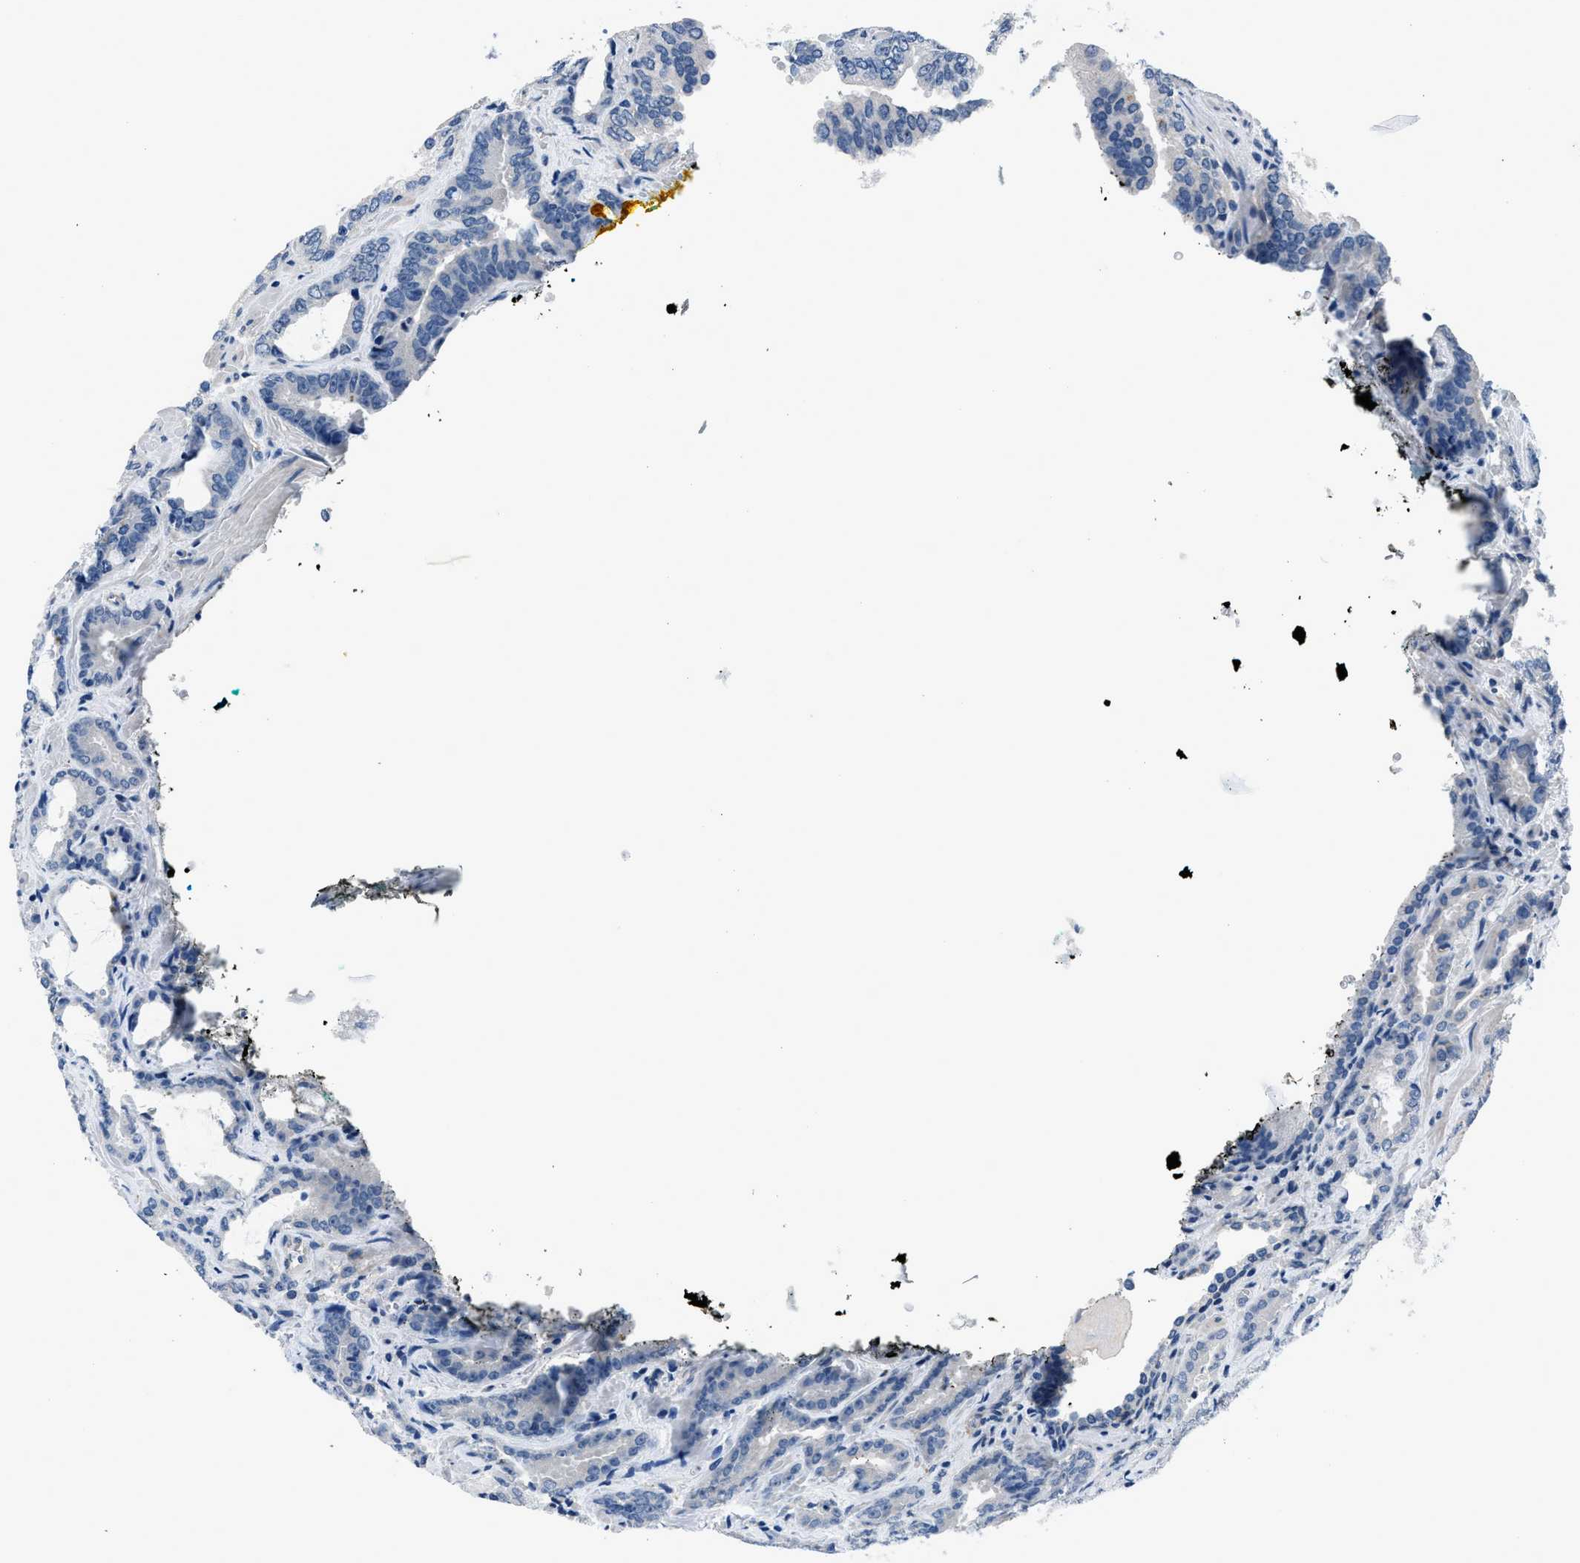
{"staining": {"intensity": "negative", "quantity": "none", "location": "none"}, "tissue": "prostate cancer", "cell_type": "Tumor cells", "image_type": "cancer", "snomed": [{"axis": "morphology", "description": "Adenocarcinoma, Low grade"}, {"axis": "topography", "description": "Prostate"}], "caption": "This micrograph is of prostate adenocarcinoma (low-grade) stained with immunohistochemistry to label a protein in brown with the nuclei are counter-stained blue. There is no staining in tumor cells.", "gene": "GJA3", "patient": {"sex": "male", "age": 60}}